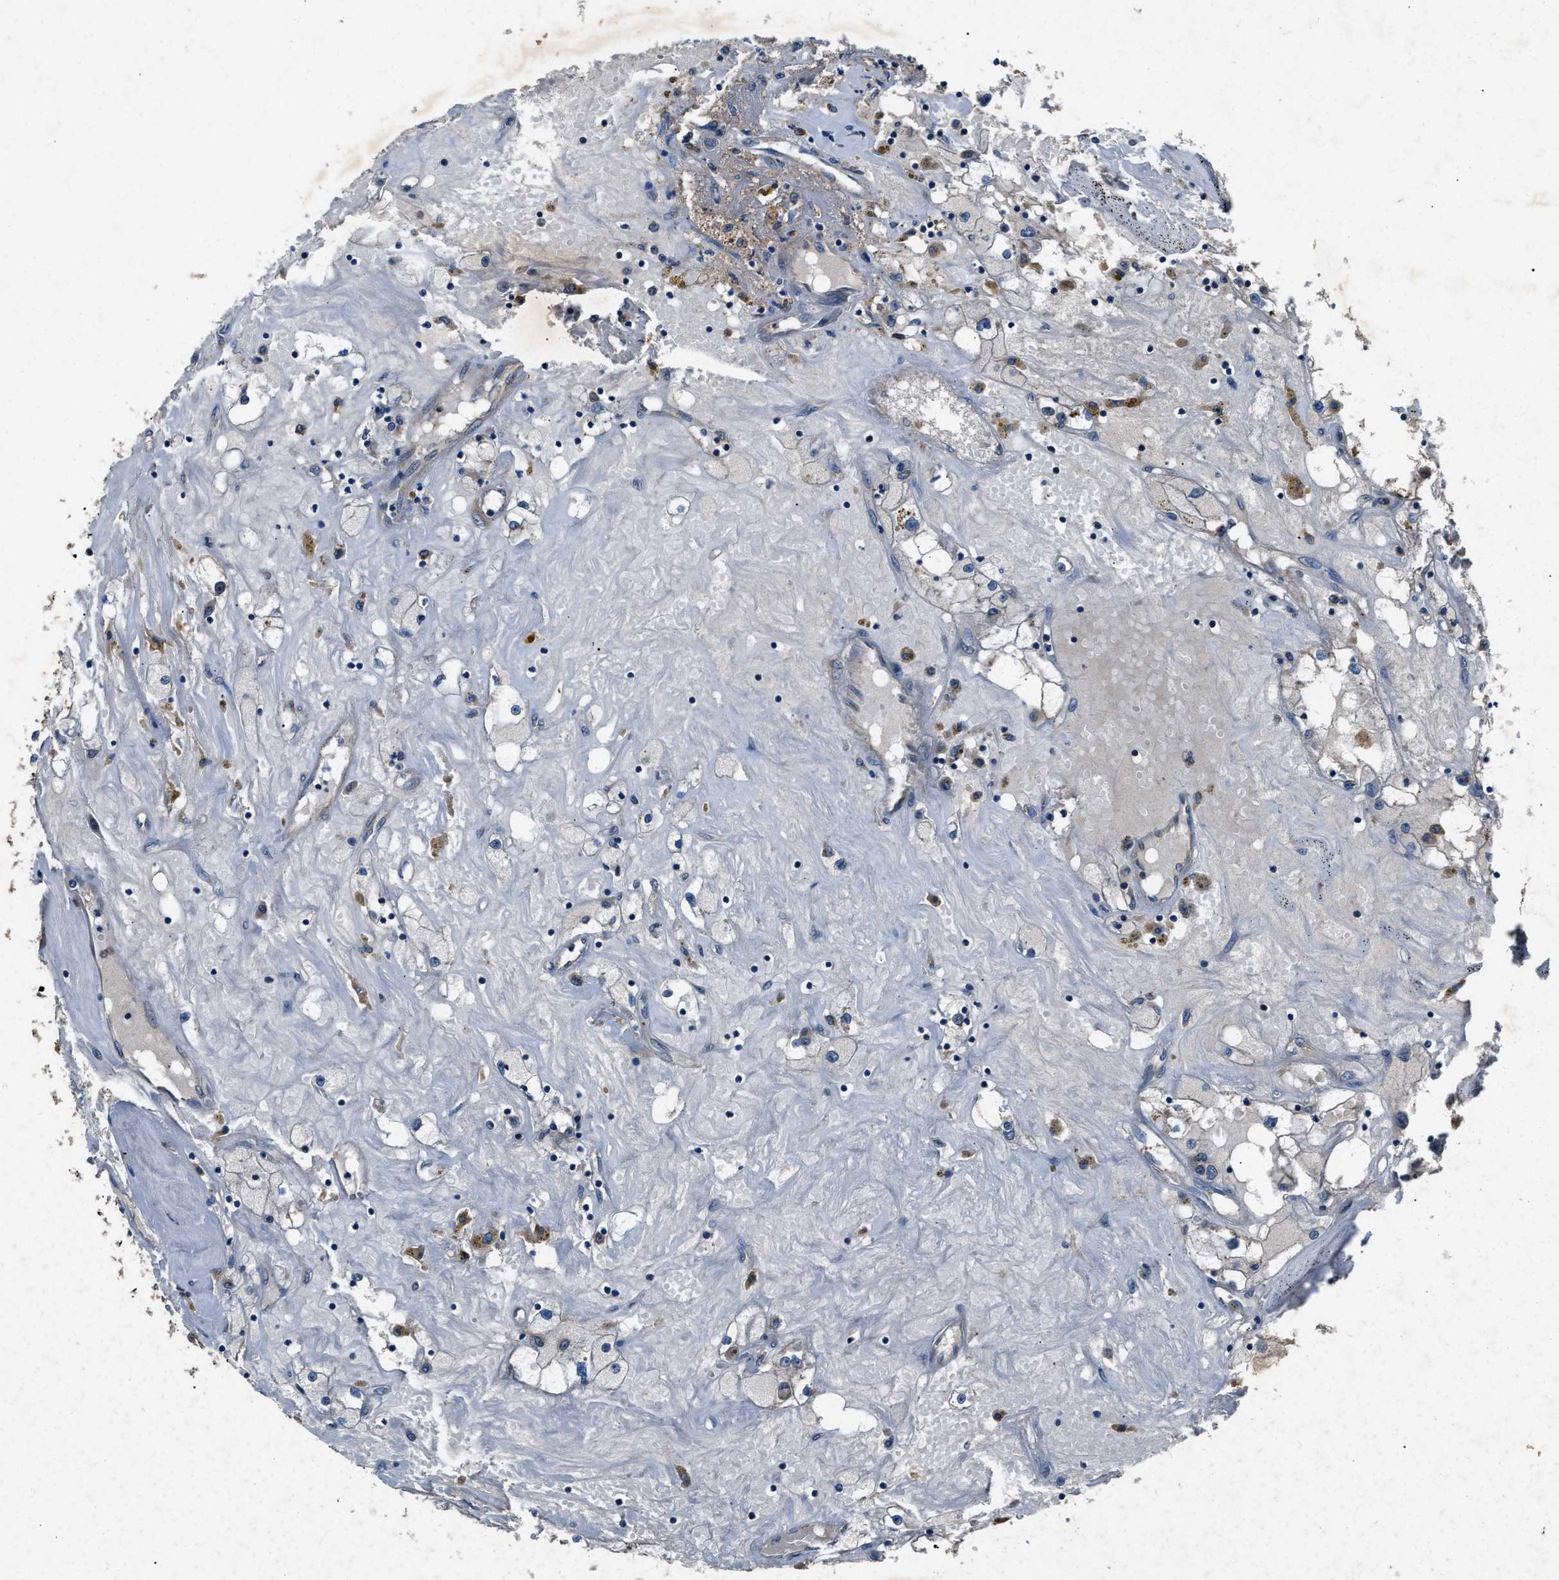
{"staining": {"intensity": "negative", "quantity": "none", "location": "none"}, "tissue": "renal cancer", "cell_type": "Tumor cells", "image_type": "cancer", "snomed": [{"axis": "morphology", "description": "Adenocarcinoma, NOS"}, {"axis": "topography", "description": "Kidney"}], "caption": "Immunohistochemical staining of renal cancer (adenocarcinoma) reveals no significant staining in tumor cells.", "gene": "PPID", "patient": {"sex": "male", "age": 56}}